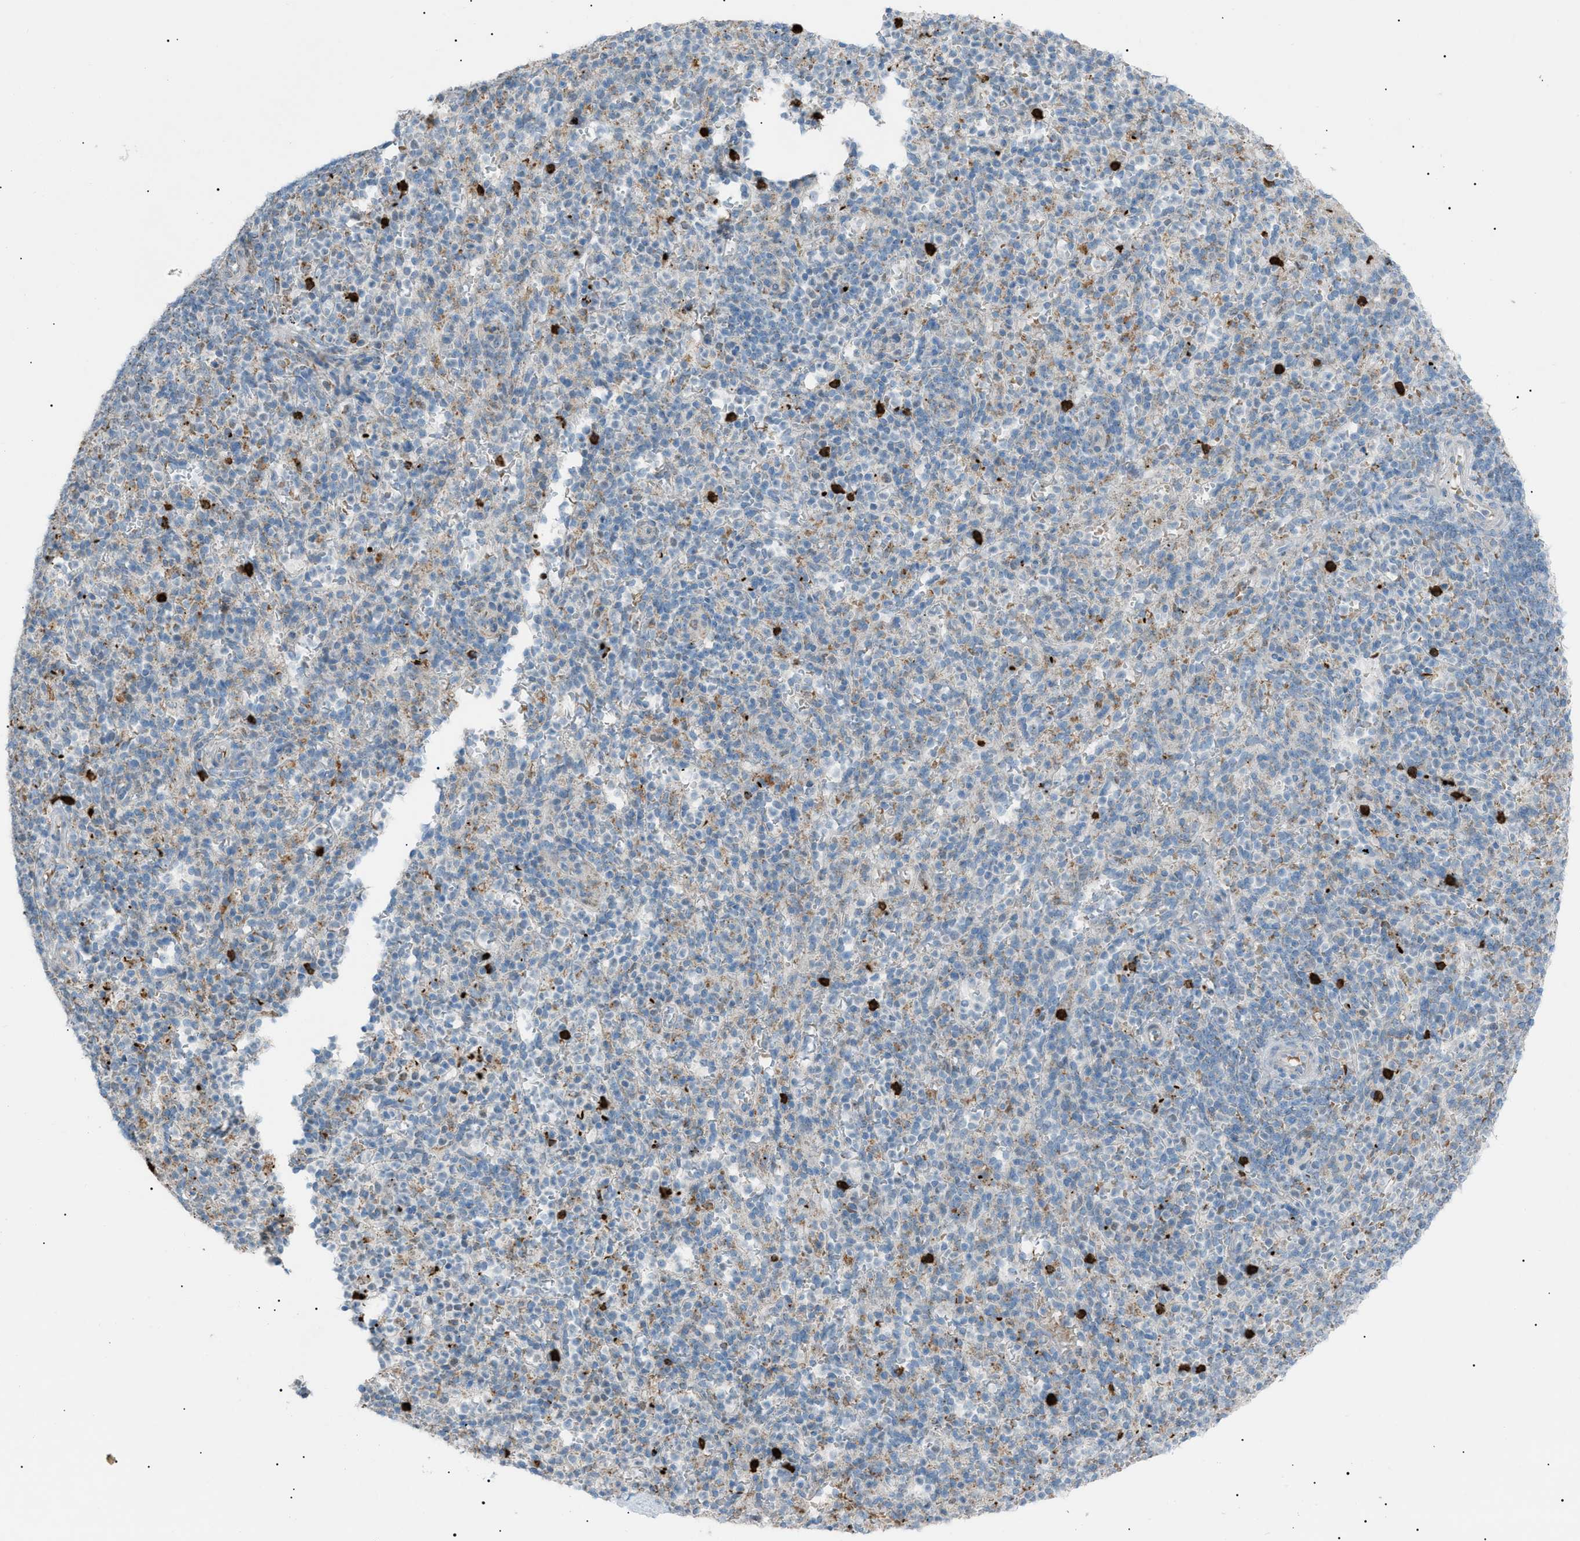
{"staining": {"intensity": "strong", "quantity": "<25%", "location": "cytoplasmic/membranous"}, "tissue": "spleen", "cell_type": "Cells in red pulp", "image_type": "normal", "snomed": [{"axis": "morphology", "description": "Normal tissue, NOS"}, {"axis": "topography", "description": "Spleen"}], "caption": "Human spleen stained with a brown dye demonstrates strong cytoplasmic/membranous positive staining in about <25% of cells in red pulp.", "gene": "ZNF516", "patient": {"sex": "male", "age": 36}}